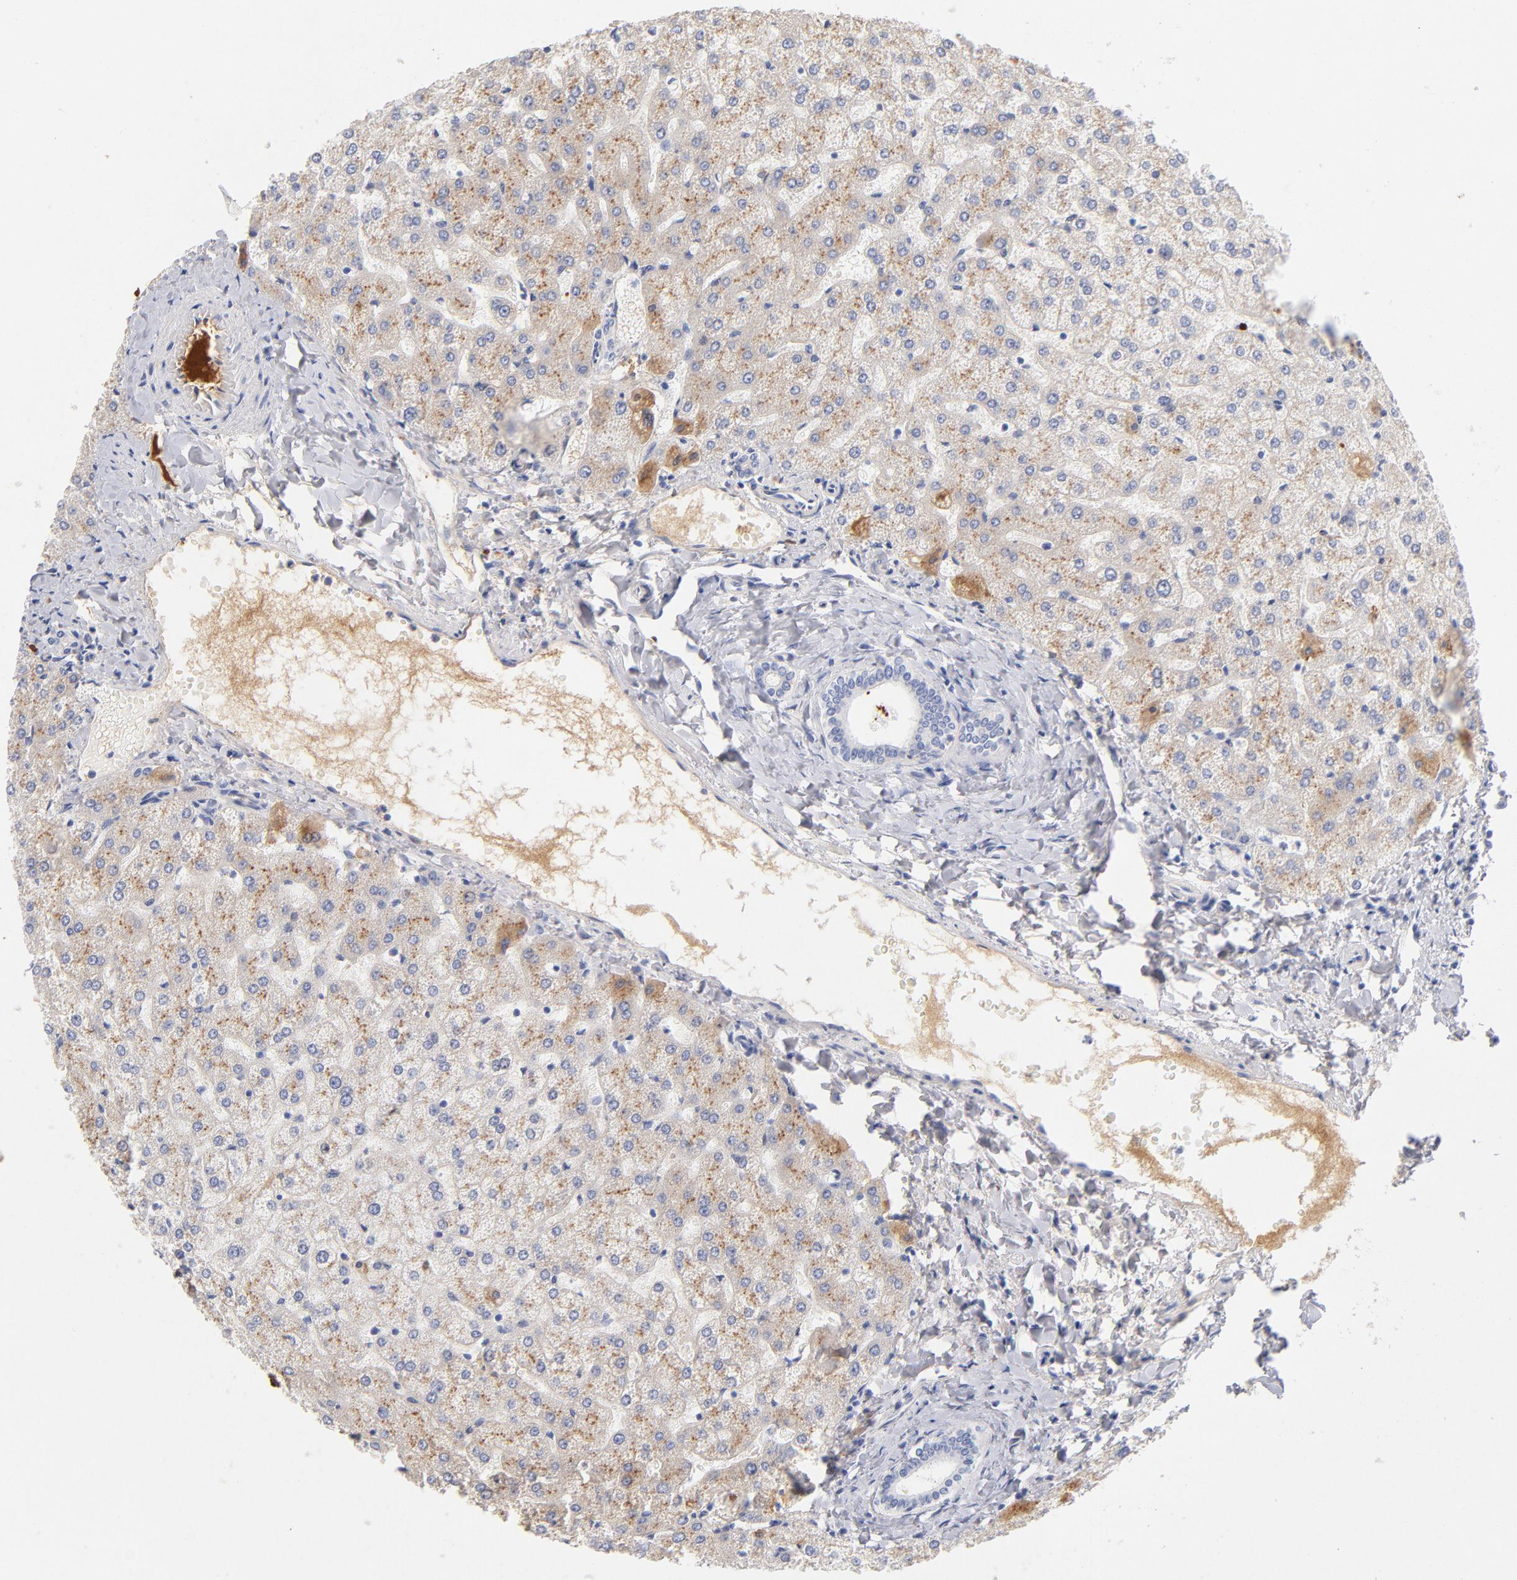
{"staining": {"intensity": "negative", "quantity": "none", "location": "none"}, "tissue": "liver", "cell_type": "Cholangiocytes", "image_type": "normal", "snomed": [{"axis": "morphology", "description": "Normal tissue, NOS"}, {"axis": "topography", "description": "Liver"}], "caption": "Protein analysis of benign liver demonstrates no significant expression in cholangiocytes.", "gene": "C3", "patient": {"sex": "female", "age": 32}}